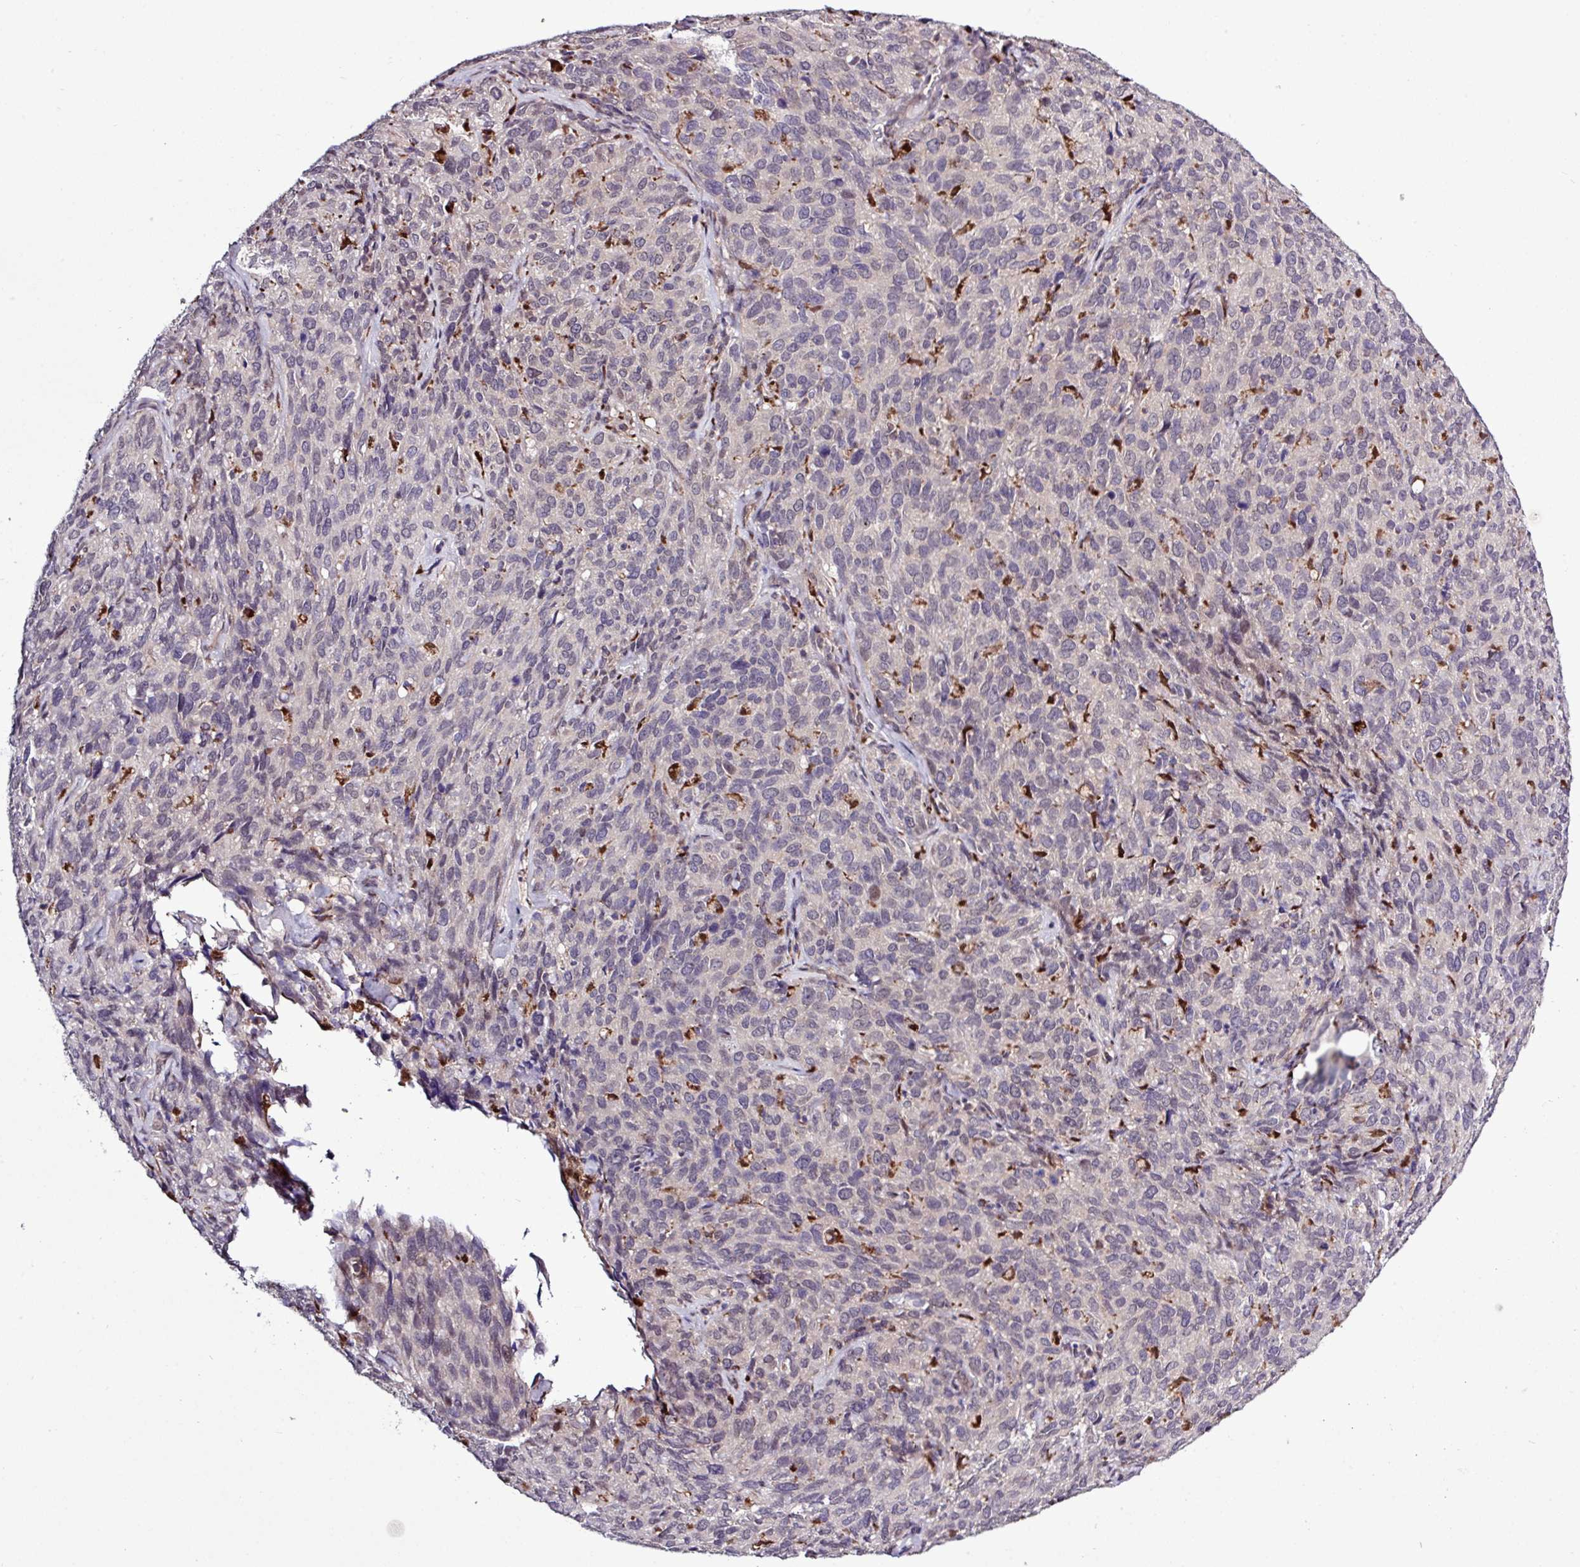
{"staining": {"intensity": "negative", "quantity": "none", "location": "none"}, "tissue": "cervical cancer", "cell_type": "Tumor cells", "image_type": "cancer", "snomed": [{"axis": "morphology", "description": "Squamous cell carcinoma, NOS"}, {"axis": "topography", "description": "Cervix"}], "caption": "DAB immunohistochemical staining of cervical cancer exhibits no significant positivity in tumor cells.", "gene": "SKIC2", "patient": {"sex": "female", "age": 51}}